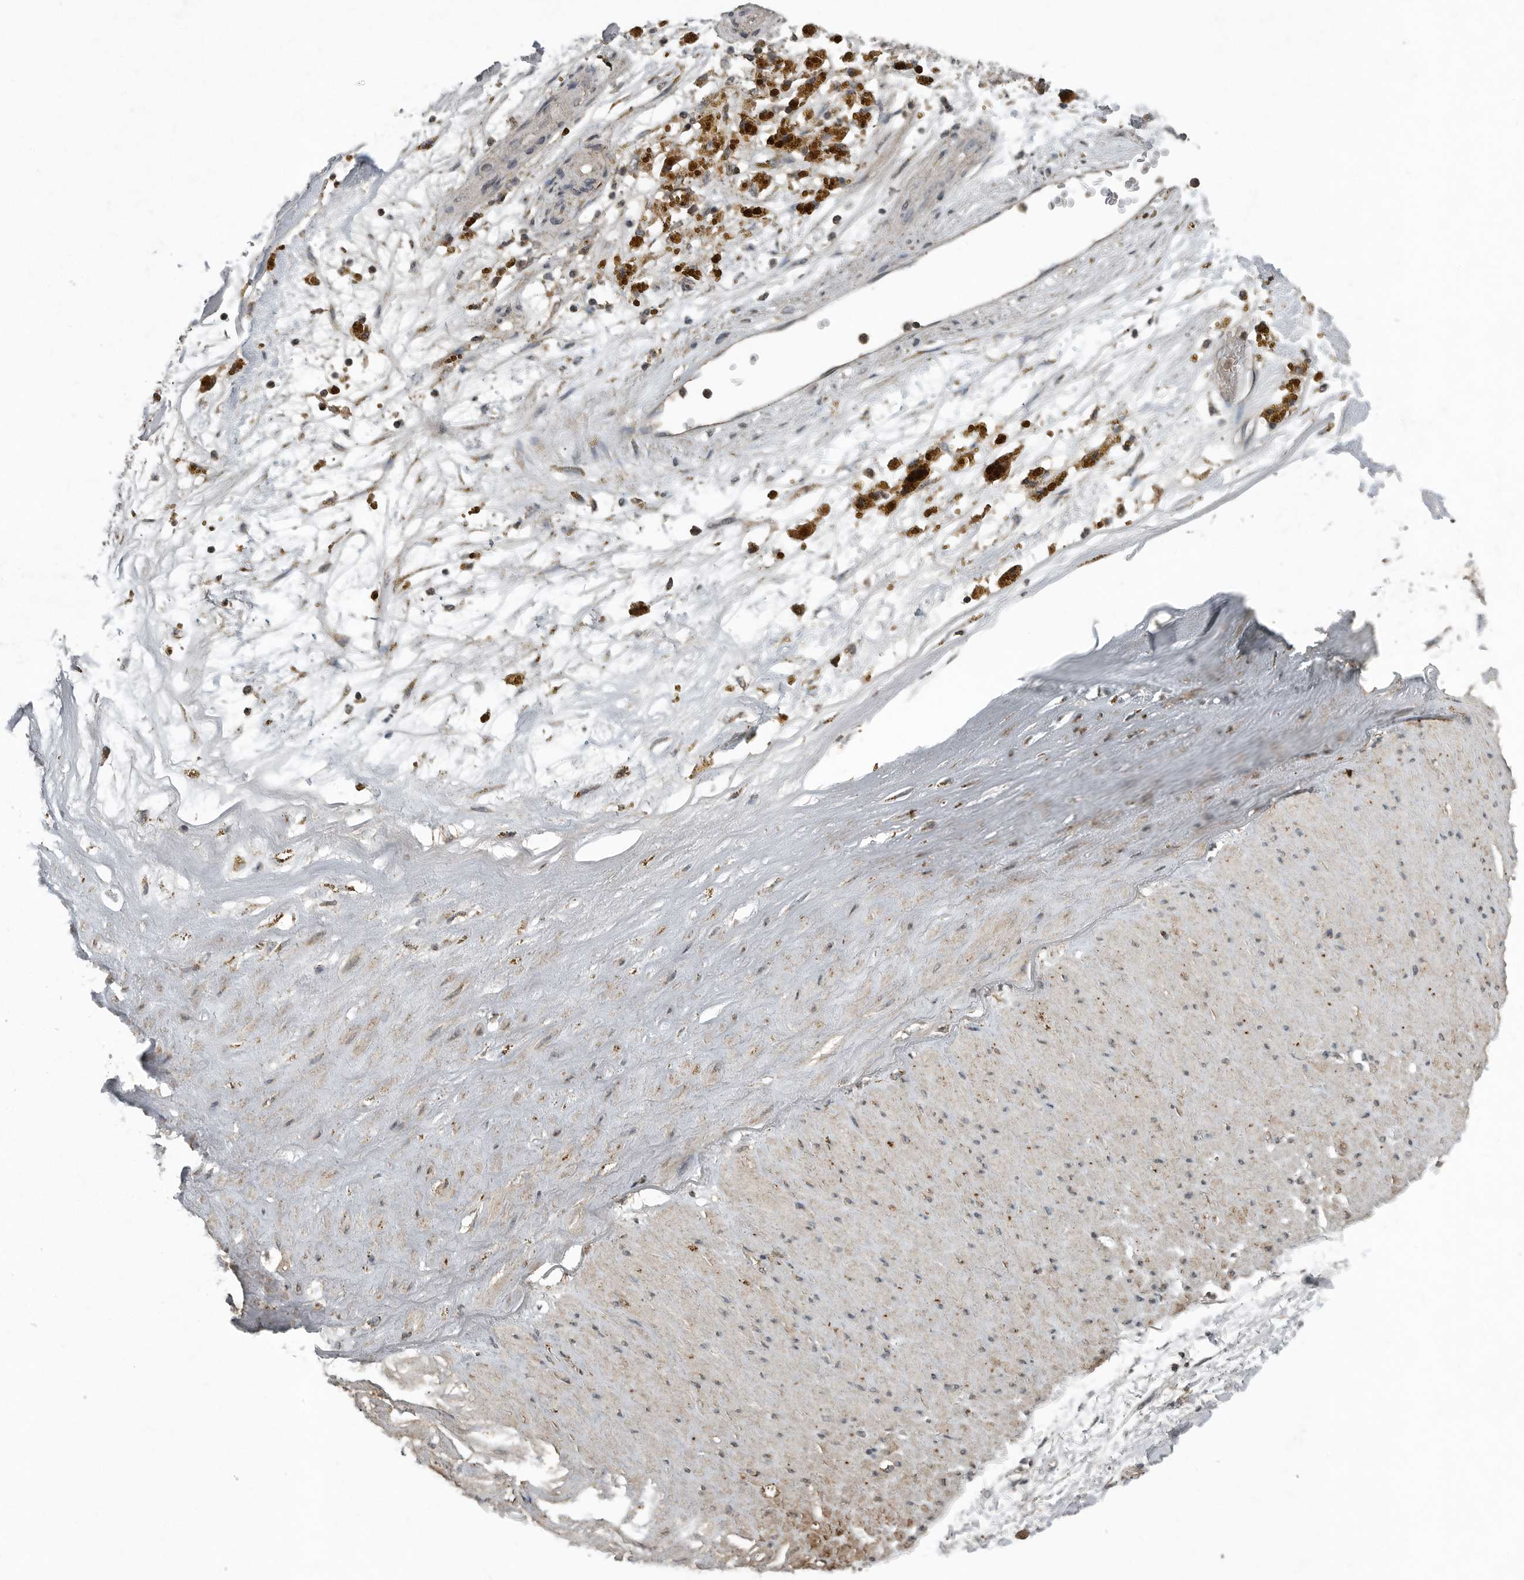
{"staining": {"intensity": "weak", "quantity": ">75%", "location": "none"}, "tissue": "adipose tissue", "cell_type": "Adipocytes", "image_type": "normal", "snomed": [{"axis": "morphology", "description": "Normal tissue, NOS"}, {"axis": "topography", "description": "Soft tissue"}], "caption": "Immunohistochemical staining of unremarkable adipose tissue displays low levels of weak None staining in about >75% of adipocytes.", "gene": "IL6ST", "patient": {"sex": "male", "age": 72}}